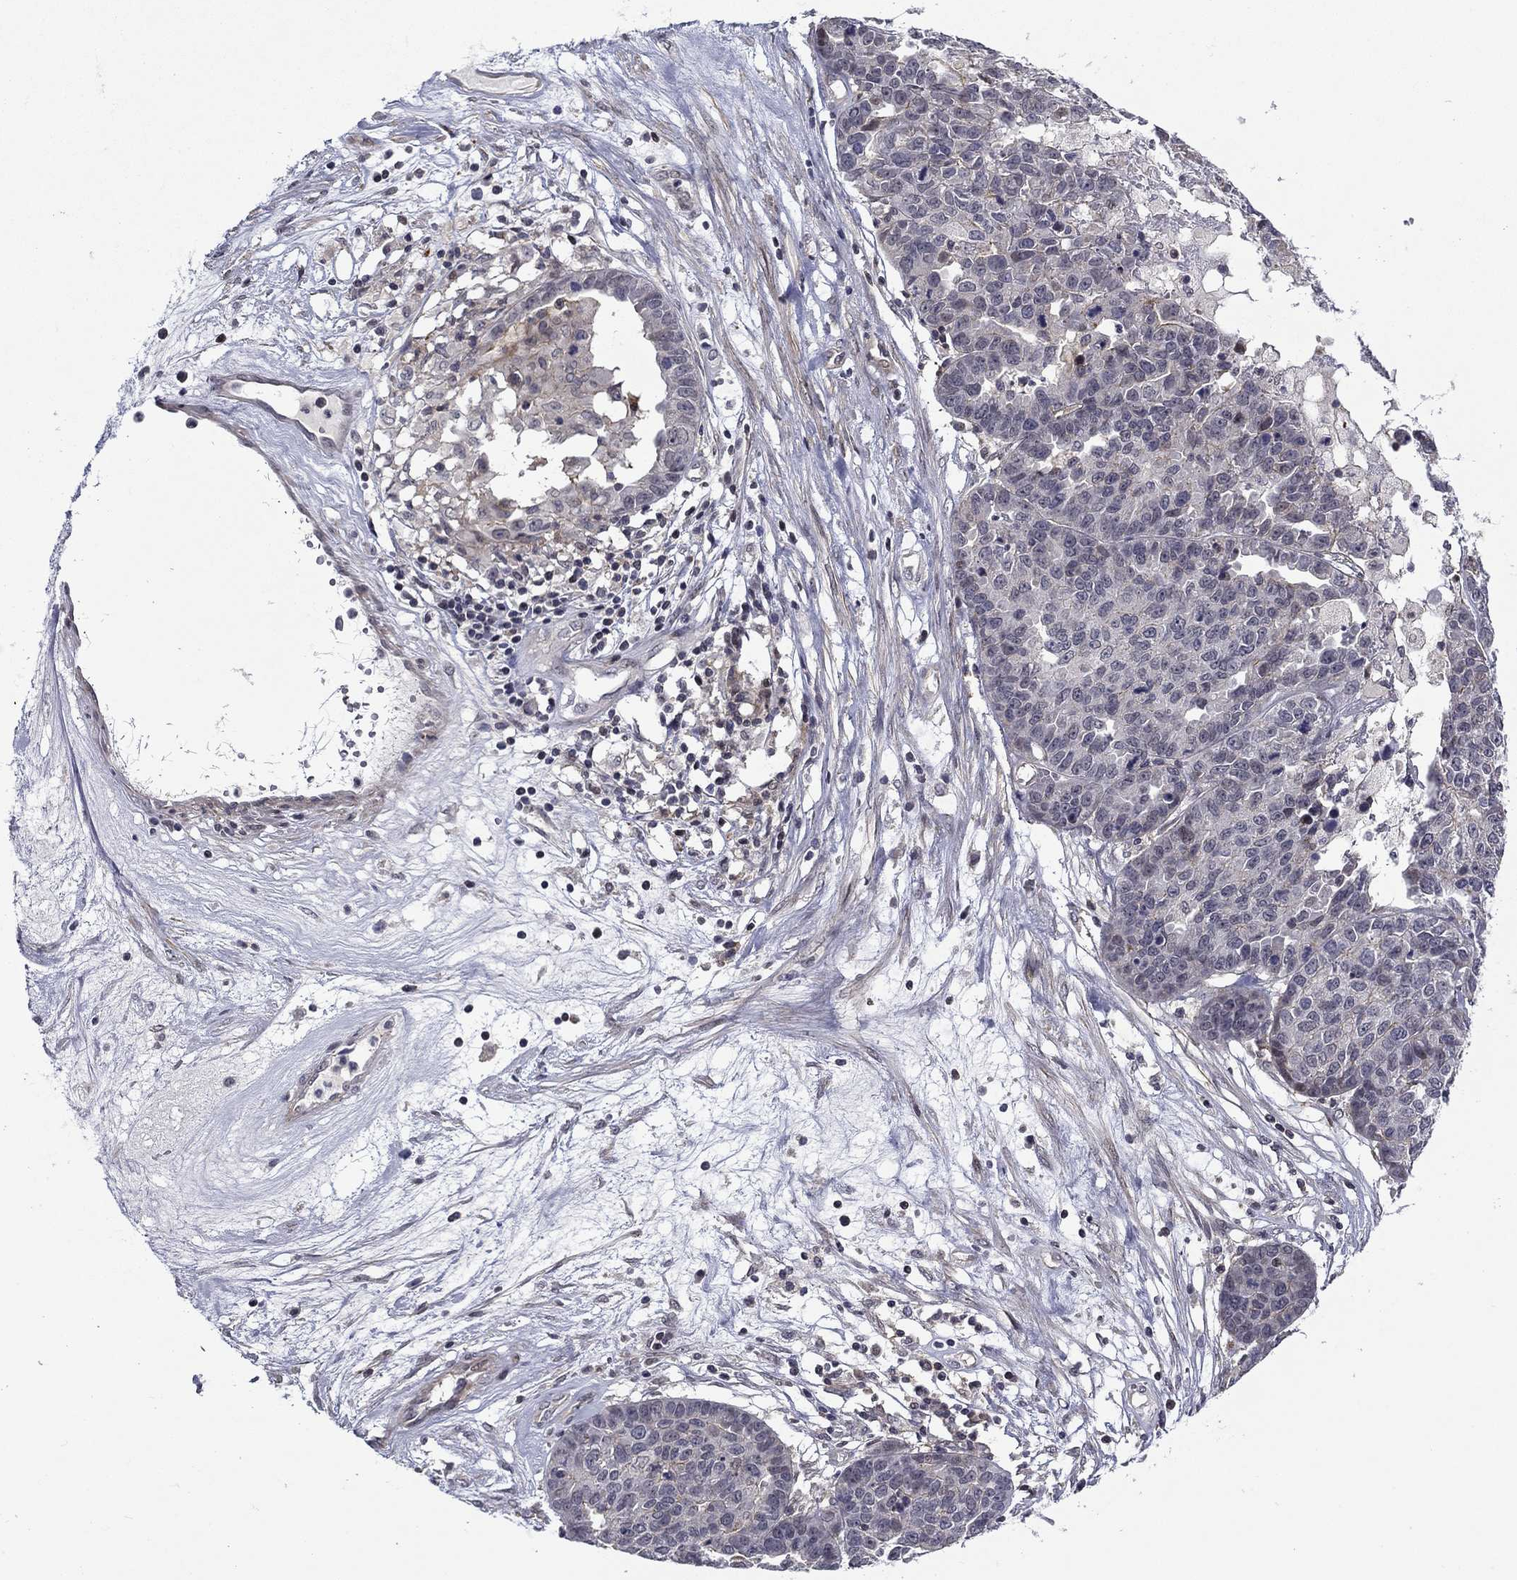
{"staining": {"intensity": "negative", "quantity": "none", "location": "none"}, "tissue": "ovarian cancer", "cell_type": "Tumor cells", "image_type": "cancer", "snomed": [{"axis": "morphology", "description": "Cystadenocarcinoma, serous, NOS"}, {"axis": "topography", "description": "Ovary"}], "caption": "This image is of ovarian cancer stained with IHC to label a protein in brown with the nuclei are counter-stained blue. There is no positivity in tumor cells.", "gene": "B3GAT1", "patient": {"sex": "female", "age": 87}}